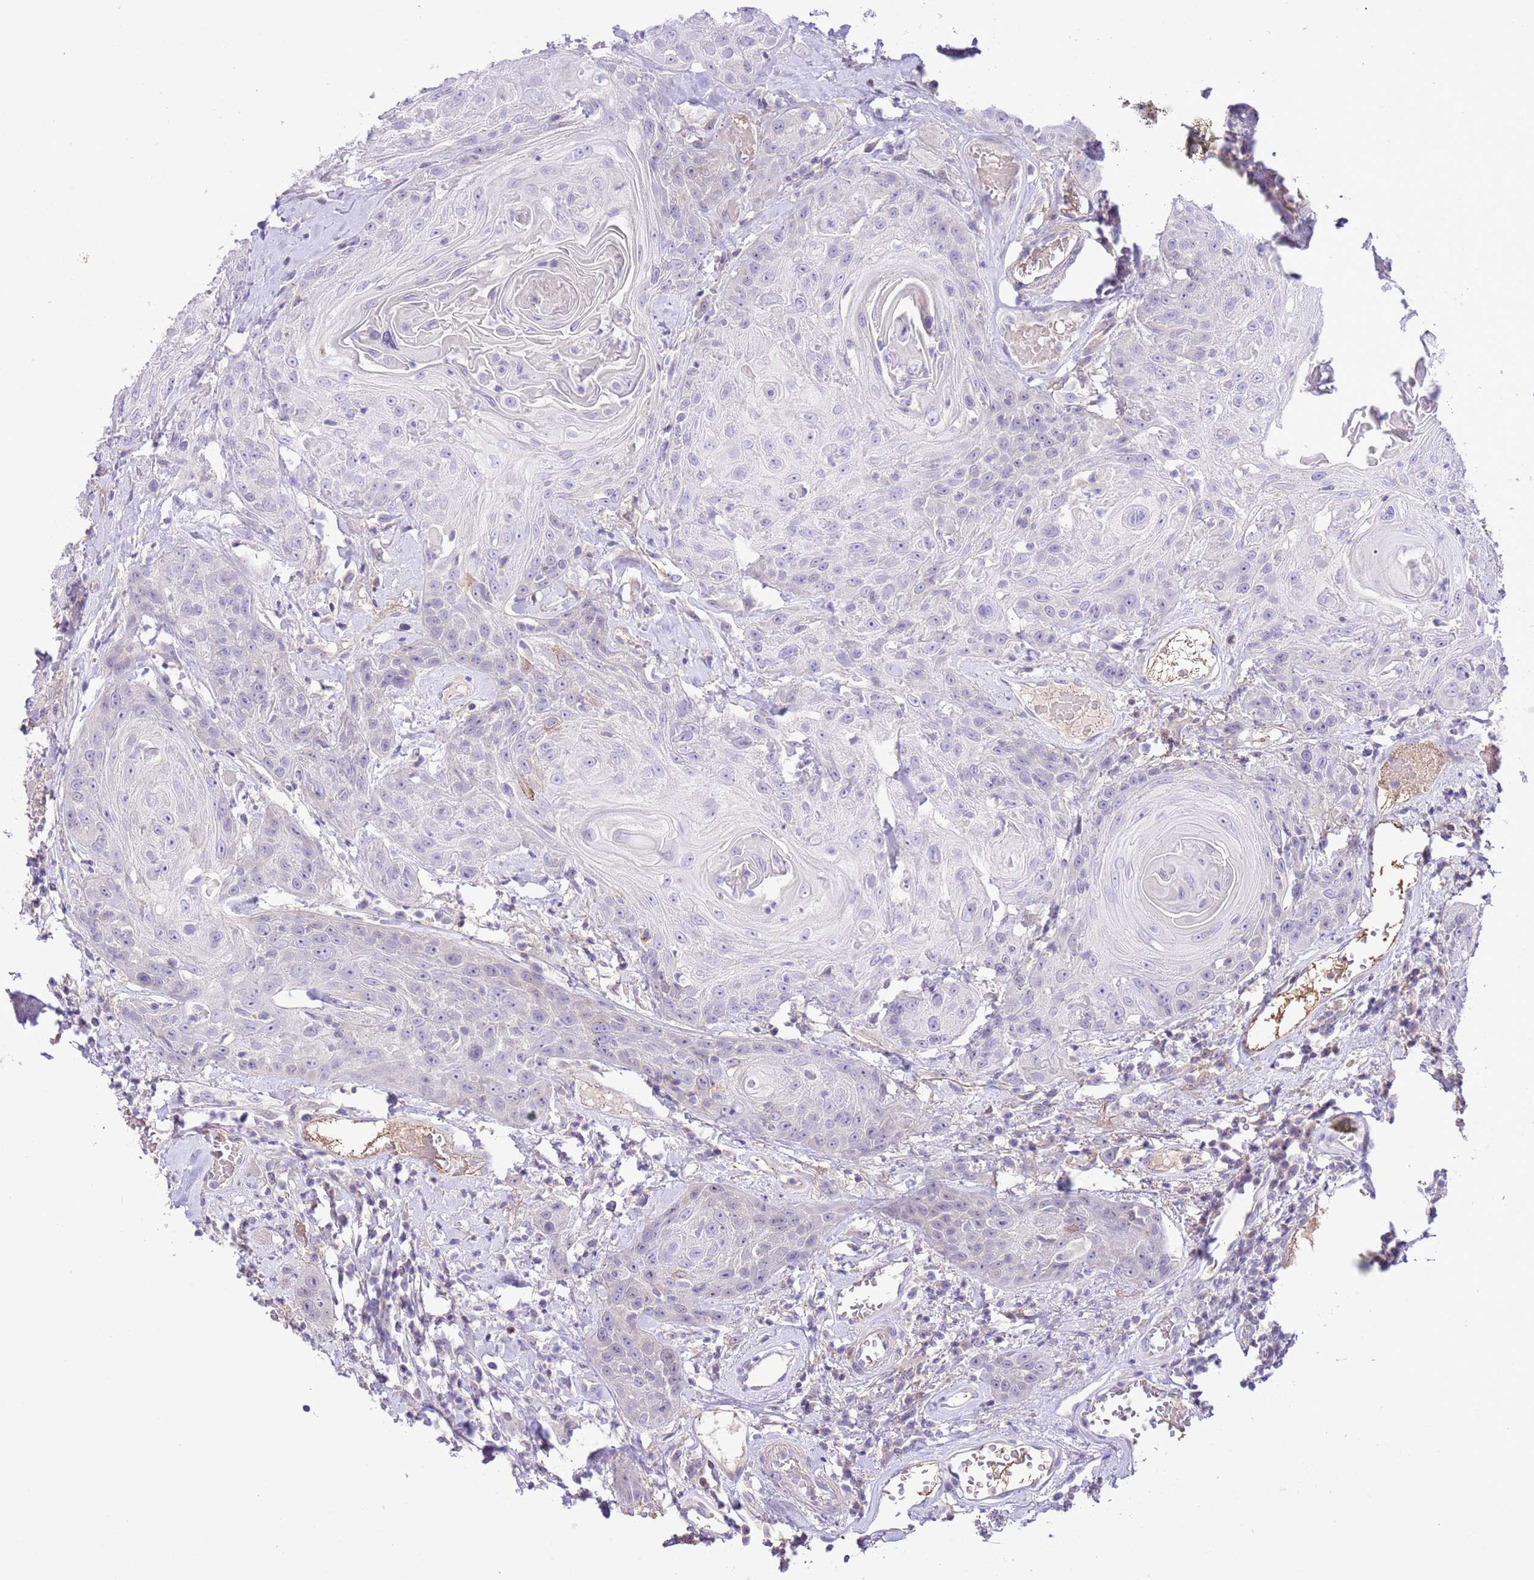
{"staining": {"intensity": "negative", "quantity": "none", "location": "none"}, "tissue": "head and neck cancer", "cell_type": "Tumor cells", "image_type": "cancer", "snomed": [{"axis": "morphology", "description": "Squamous cell carcinoma, NOS"}, {"axis": "topography", "description": "Head-Neck"}], "caption": "The photomicrograph shows no significant expression in tumor cells of squamous cell carcinoma (head and neck).", "gene": "PRR32", "patient": {"sex": "female", "age": 59}}